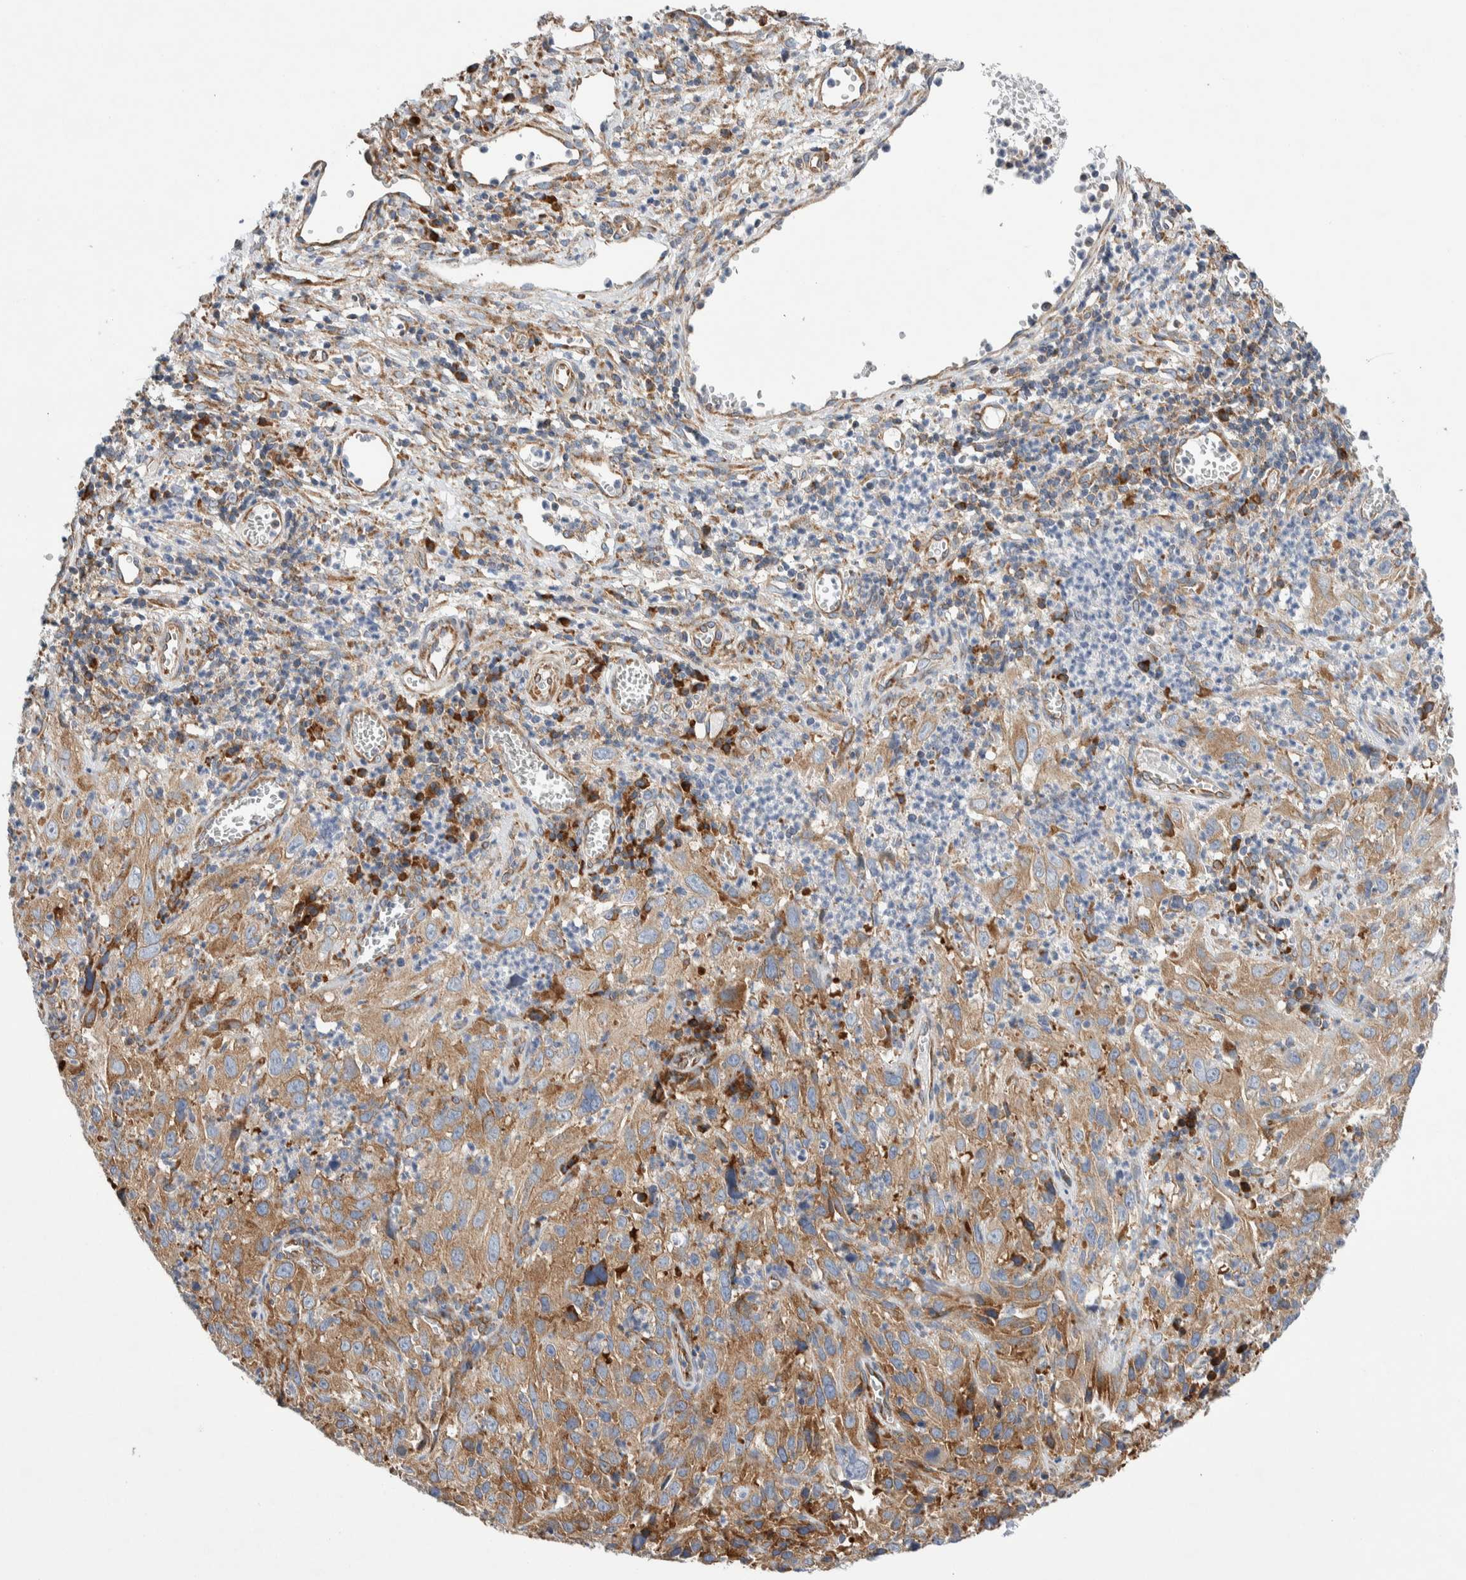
{"staining": {"intensity": "moderate", "quantity": ">75%", "location": "cytoplasmic/membranous"}, "tissue": "cervical cancer", "cell_type": "Tumor cells", "image_type": "cancer", "snomed": [{"axis": "morphology", "description": "Squamous cell carcinoma, NOS"}, {"axis": "topography", "description": "Cervix"}], "caption": "Immunohistochemistry staining of cervical cancer (squamous cell carcinoma), which shows medium levels of moderate cytoplasmic/membranous staining in approximately >75% of tumor cells indicating moderate cytoplasmic/membranous protein expression. The staining was performed using DAB (3,3'-diaminobenzidine) (brown) for protein detection and nuclei were counterstained in hematoxylin (blue).", "gene": "RACK1", "patient": {"sex": "female", "age": 32}}